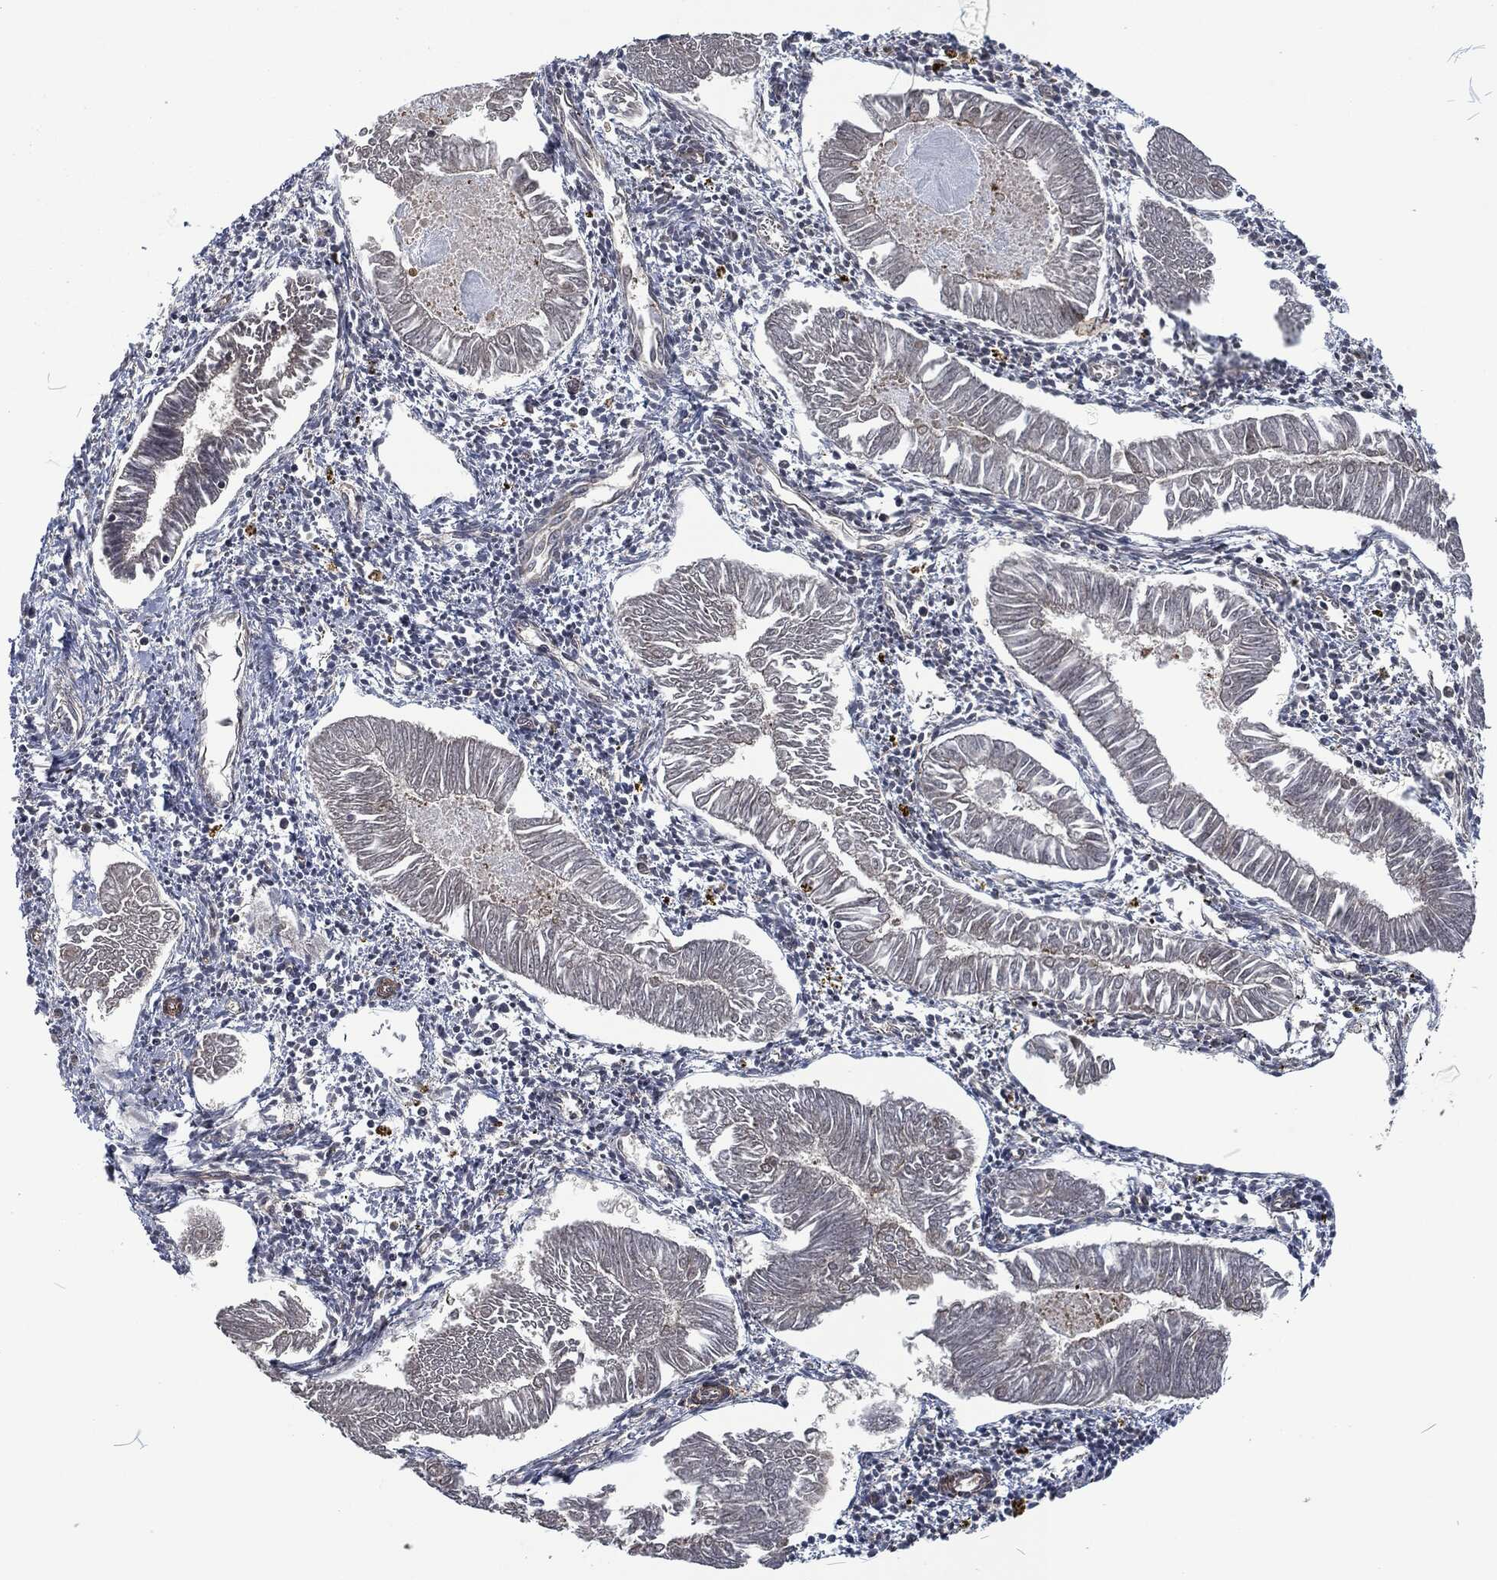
{"staining": {"intensity": "weak", "quantity": "25%-75%", "location": "cytoplasmic/membranous"}, "tissue": "endometrial cancer", "cell_type": "Tumor cells", "image_type": "cancer", "snomed": [{"axis": "morphology", "description": "Adenocarcinoma, NOS"}, {"axis": "topography", "description": "Endometrium"}], "caption": "Weak cytoplasmic/membranous protein expression is appreciated in about 25%-75% of tumor cells in endometrial adenocarcinoma.", "gene": "CMPK2", "patient": {"sex": "female", "age": 53}}